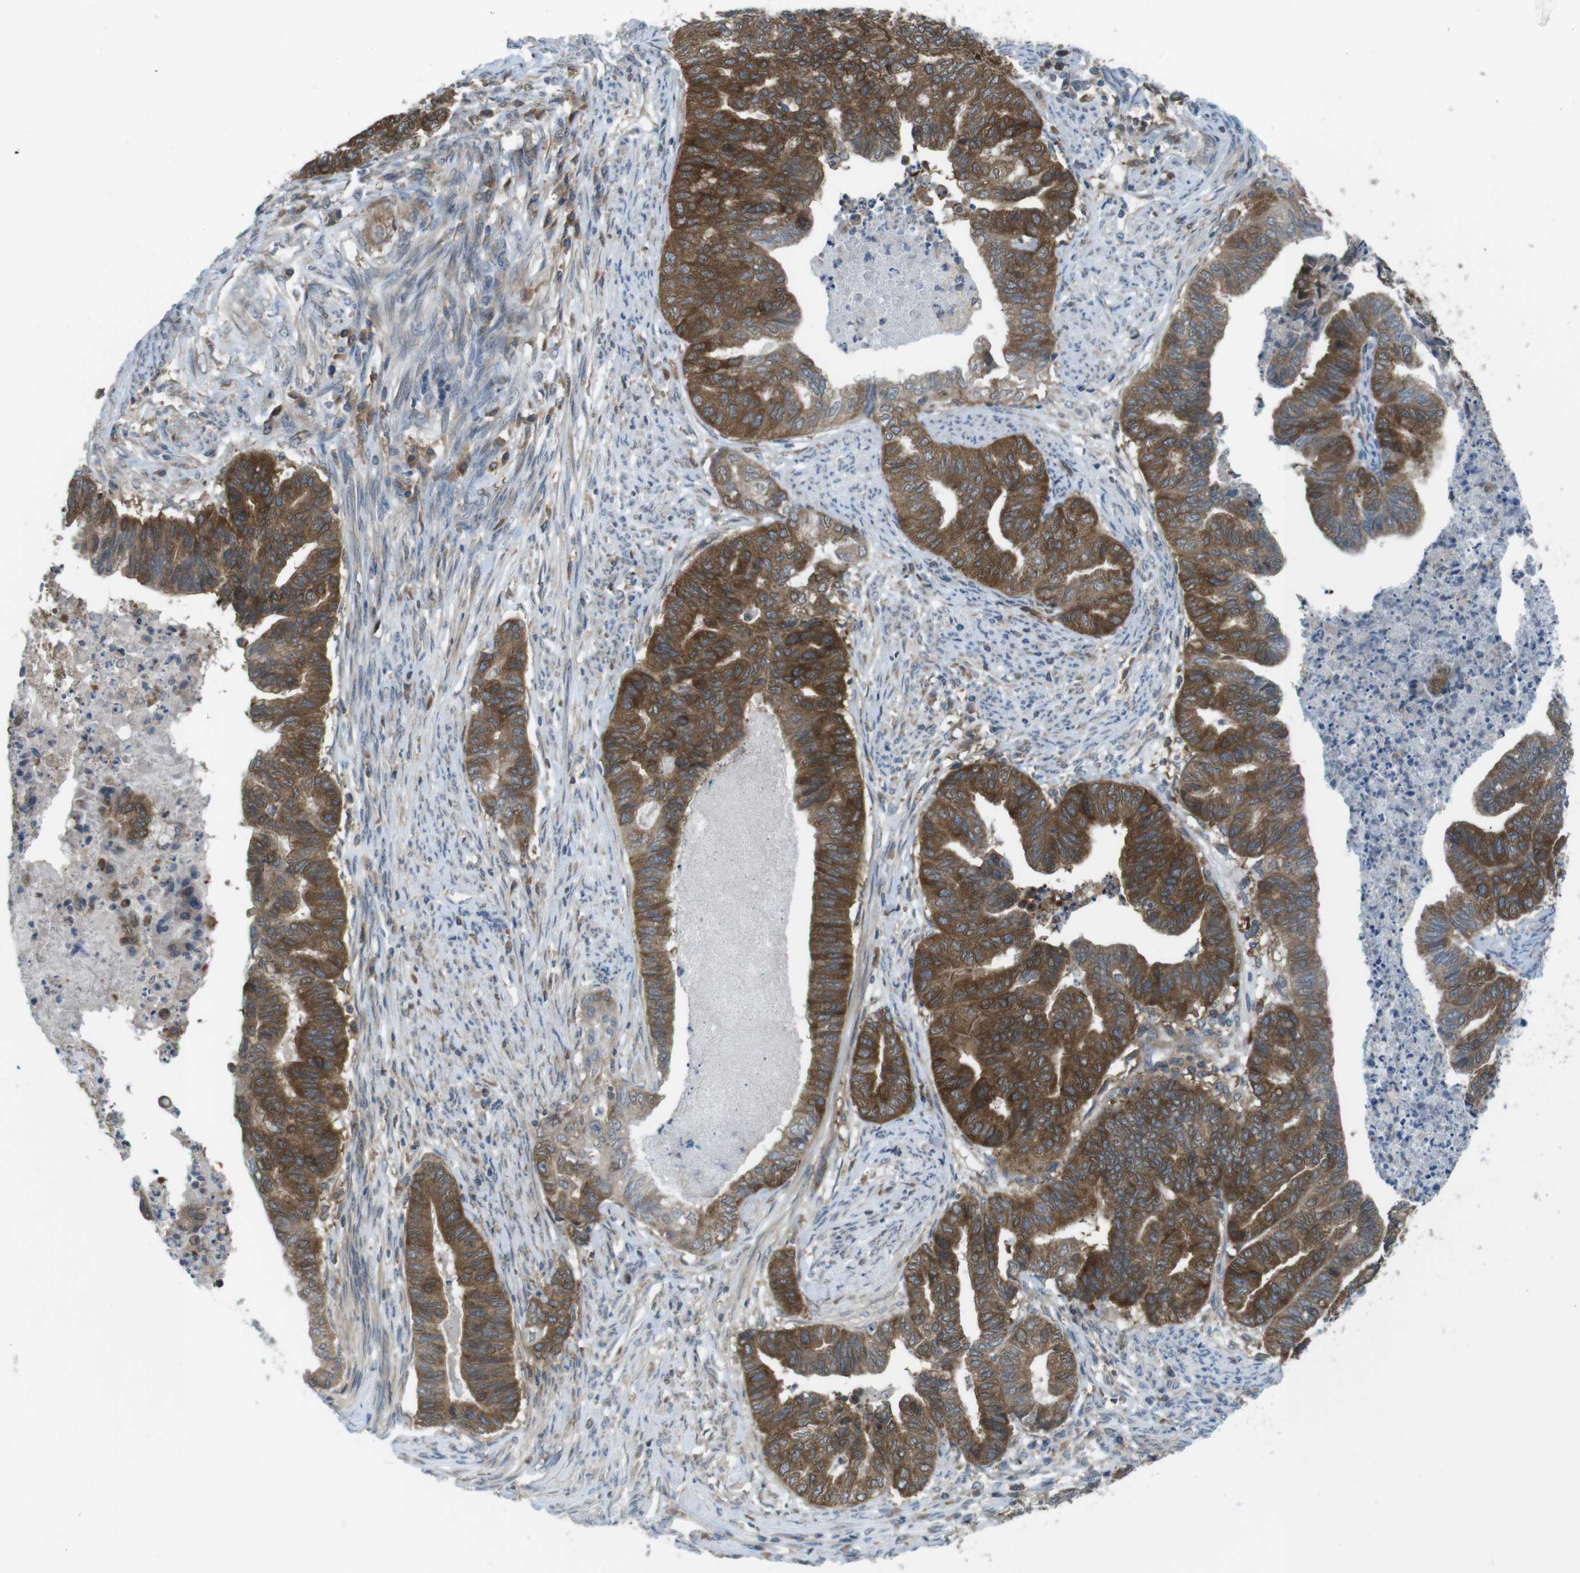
{"staining": {"intensity": "strong", "quantity": ">75%", "location": "cytoplasmic/membranous"}, "tissue": "endometrial cancer", "cell_type": "Tumor cells", "image_type": "cancer", "snomed": [{"axis": "morphology", "description": "Adenocarcinoma, NOS"}, {"axis": "topography", "description": "Endometrium"}], "caption": "This is a micrograph of immunohistochemistry staining of endometrial cancer (adenocarcinoma), which shows strong staining in the cytoplasmic/membranous of tumor cells.", "gene": "MTHFD1", "patient": {"sex": "female", "age": 79}}